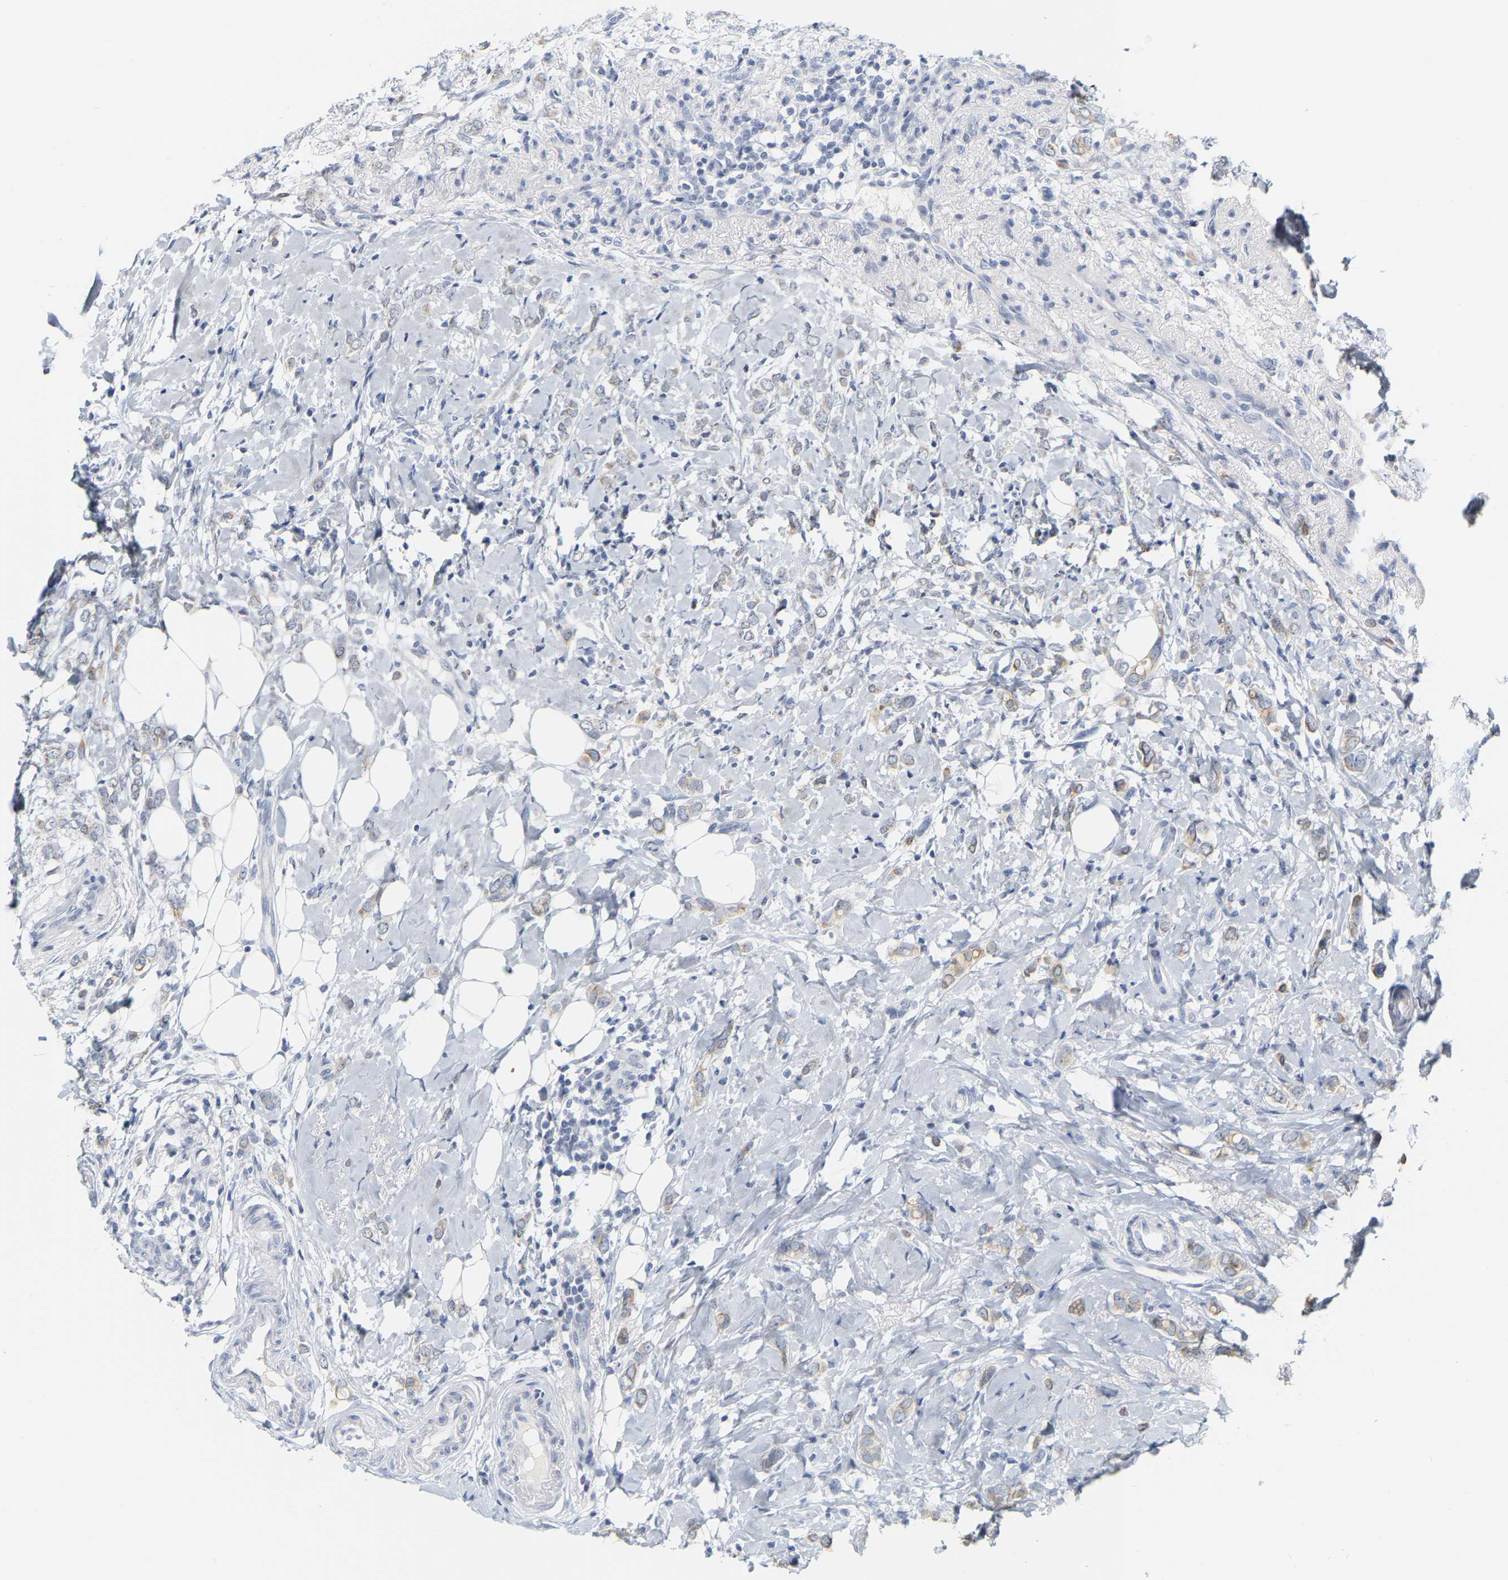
{"staining": {"intensity": "weak", "quantity": "<25%", "location": "cytoplasmic/membranous"}, "tissue": "breast cancer", "cell_type": "Tumor cells", "image_type": "cancer", "snomed": [{"axis": "morphology", "description": "Normal tissue, NOS"}, {"axis": "morphology", "description": "Lobular carcinoma"}, {"axis": "topography", "description": "Breast"}], "caption": "A micrograph of breast lobular carcinoma stained for a protein exhibits no brown staining in tumor cells.", "gene": "KRT76", "patient": {"sex": "female", "age": 47}}